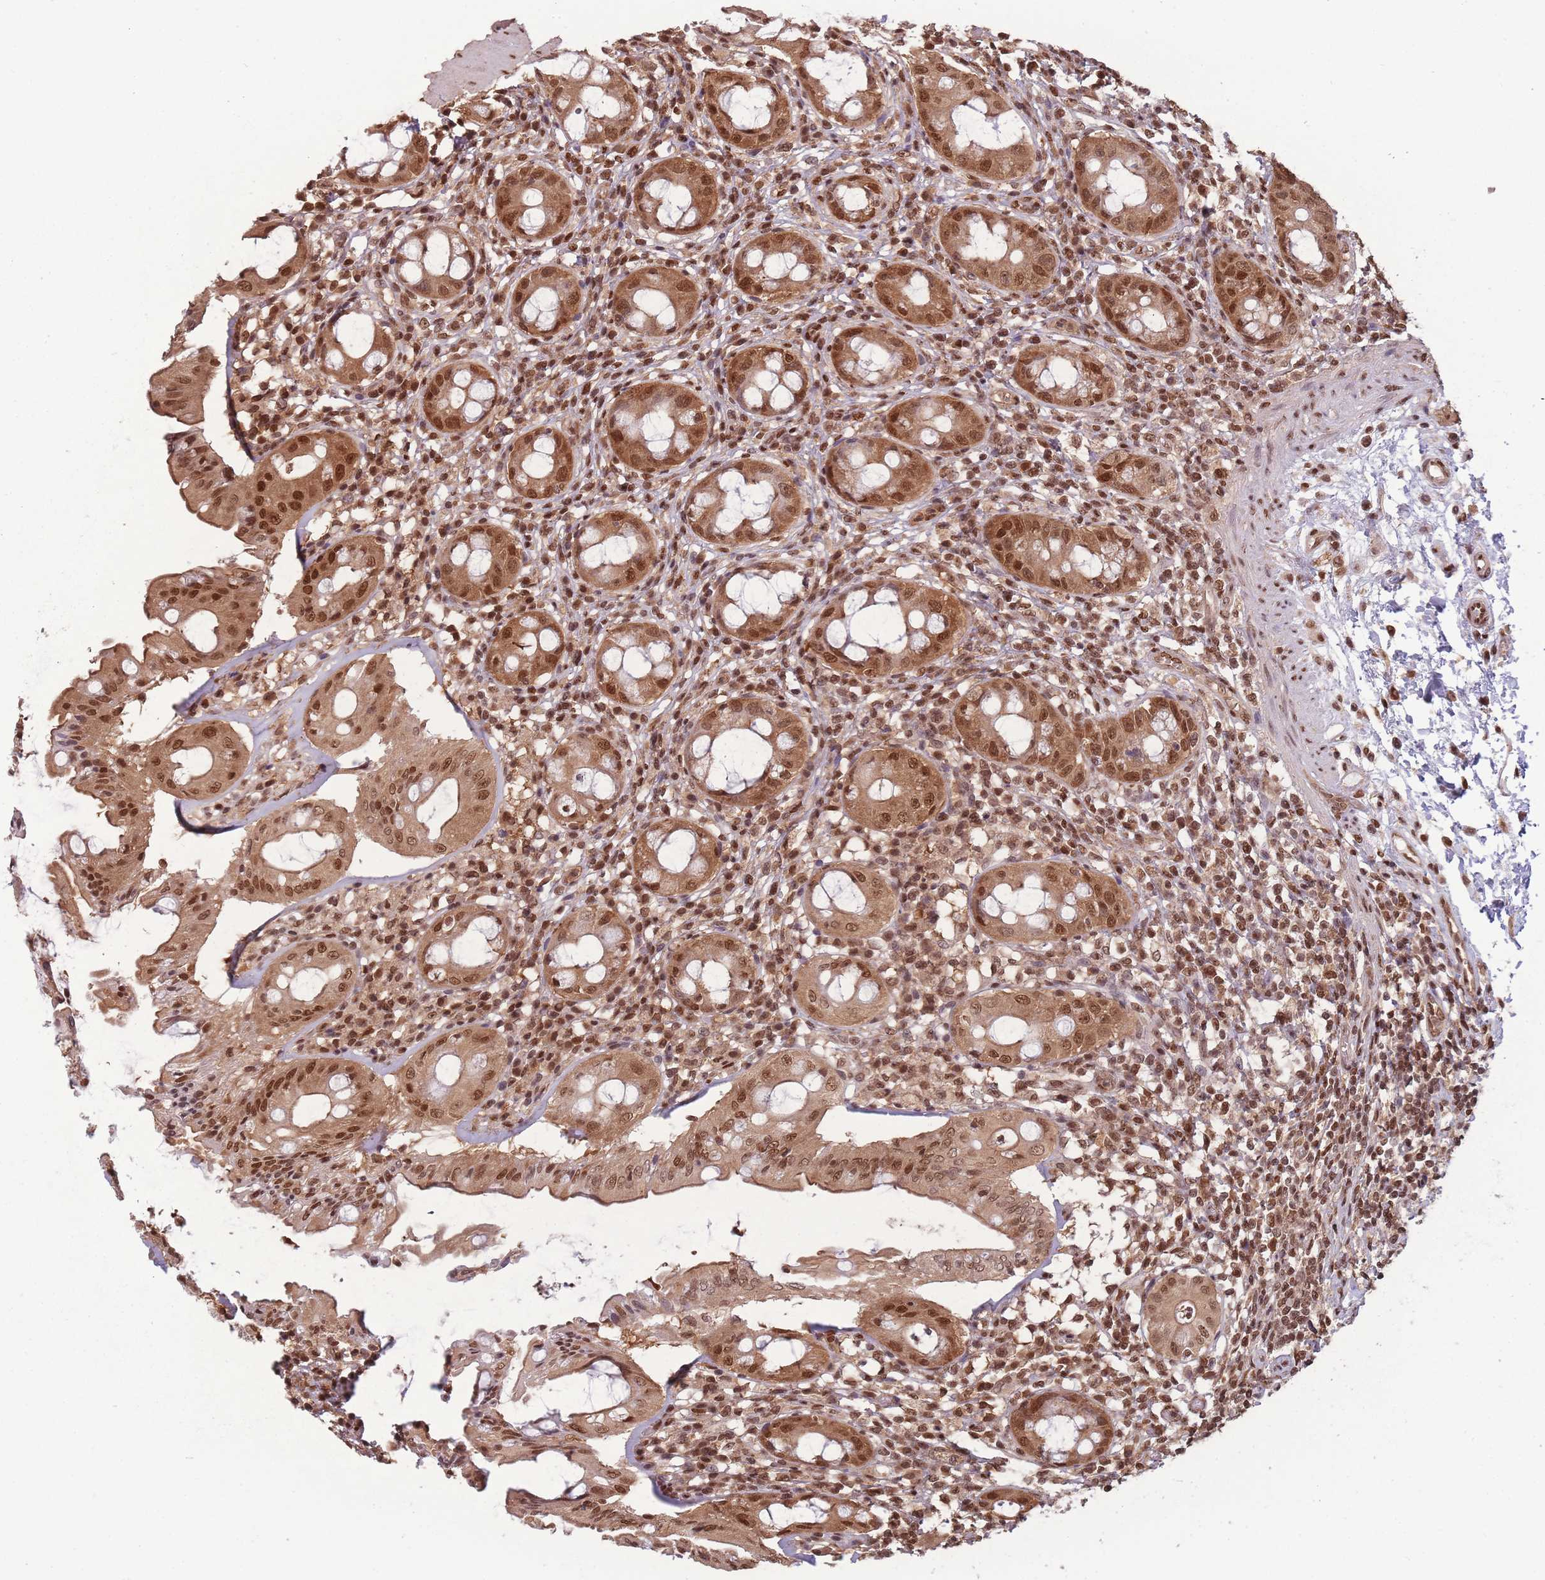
{"staining": {"intensity": "moderate", "quantity": ">75%", "location": "cytoplasmic/membranous,nuclear"}, "tissue": "rectum", "cell_type": "Glandular cells", "image_type": "normal", "snomed": [{"axis": "morphology", "description": "Normal tissue, NOS"}, {"axis": "topography", "description": "Rectum"}], "caption": "Moderate cytoplasmic/membranous,nuclear expression for a protein is seen in approximately >75% of glandular cells of benign rectum using IHC.", "gene": "RPS27A", "patient": {"sex": "female", "age": 57}}